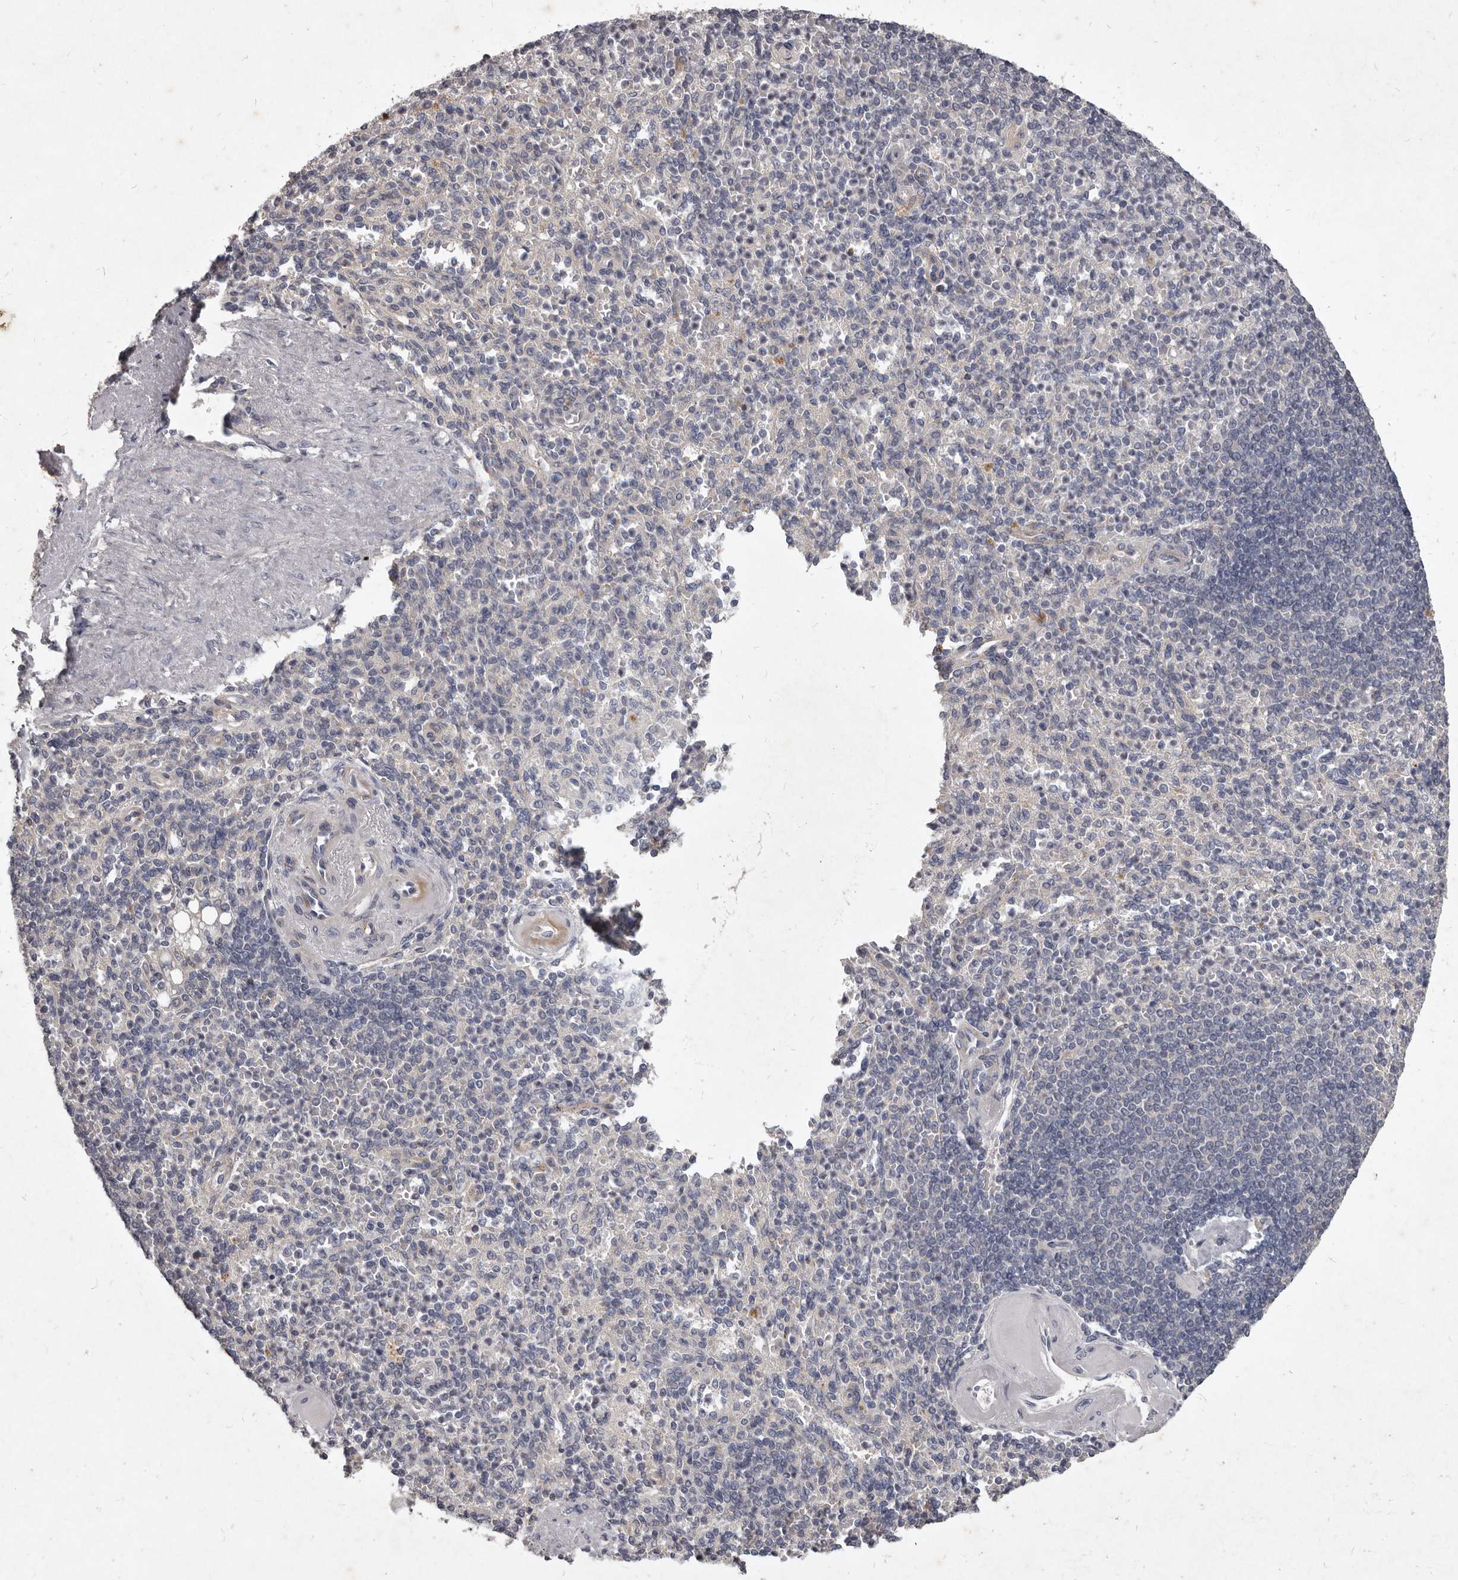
{"staining": {"intensity": "negative", "quantity": "none", "location": "none"}, "tissue": "spleen", "cell_type": "Cells in red pulp", "image_type": "normal", "snomed": [{"axis": "morphology", "description": "Normal tissue, NOS"}, {"axis": "topography", "description": "Spleen"}], "caption": "High magnification brightfield microscopy of unremarkable spleen stained with DAB (brown) and counterstained with hematoxylin (blue): cells in red pulp show no significant staining. (Stains: DAB immunohistochemistry (IHC) with hematoxylin counter stain, Microscopy: brightfield microscopy at high magnification).", "gene": "GPRC5C", "patient": {"sex": "female", "age": 74}}